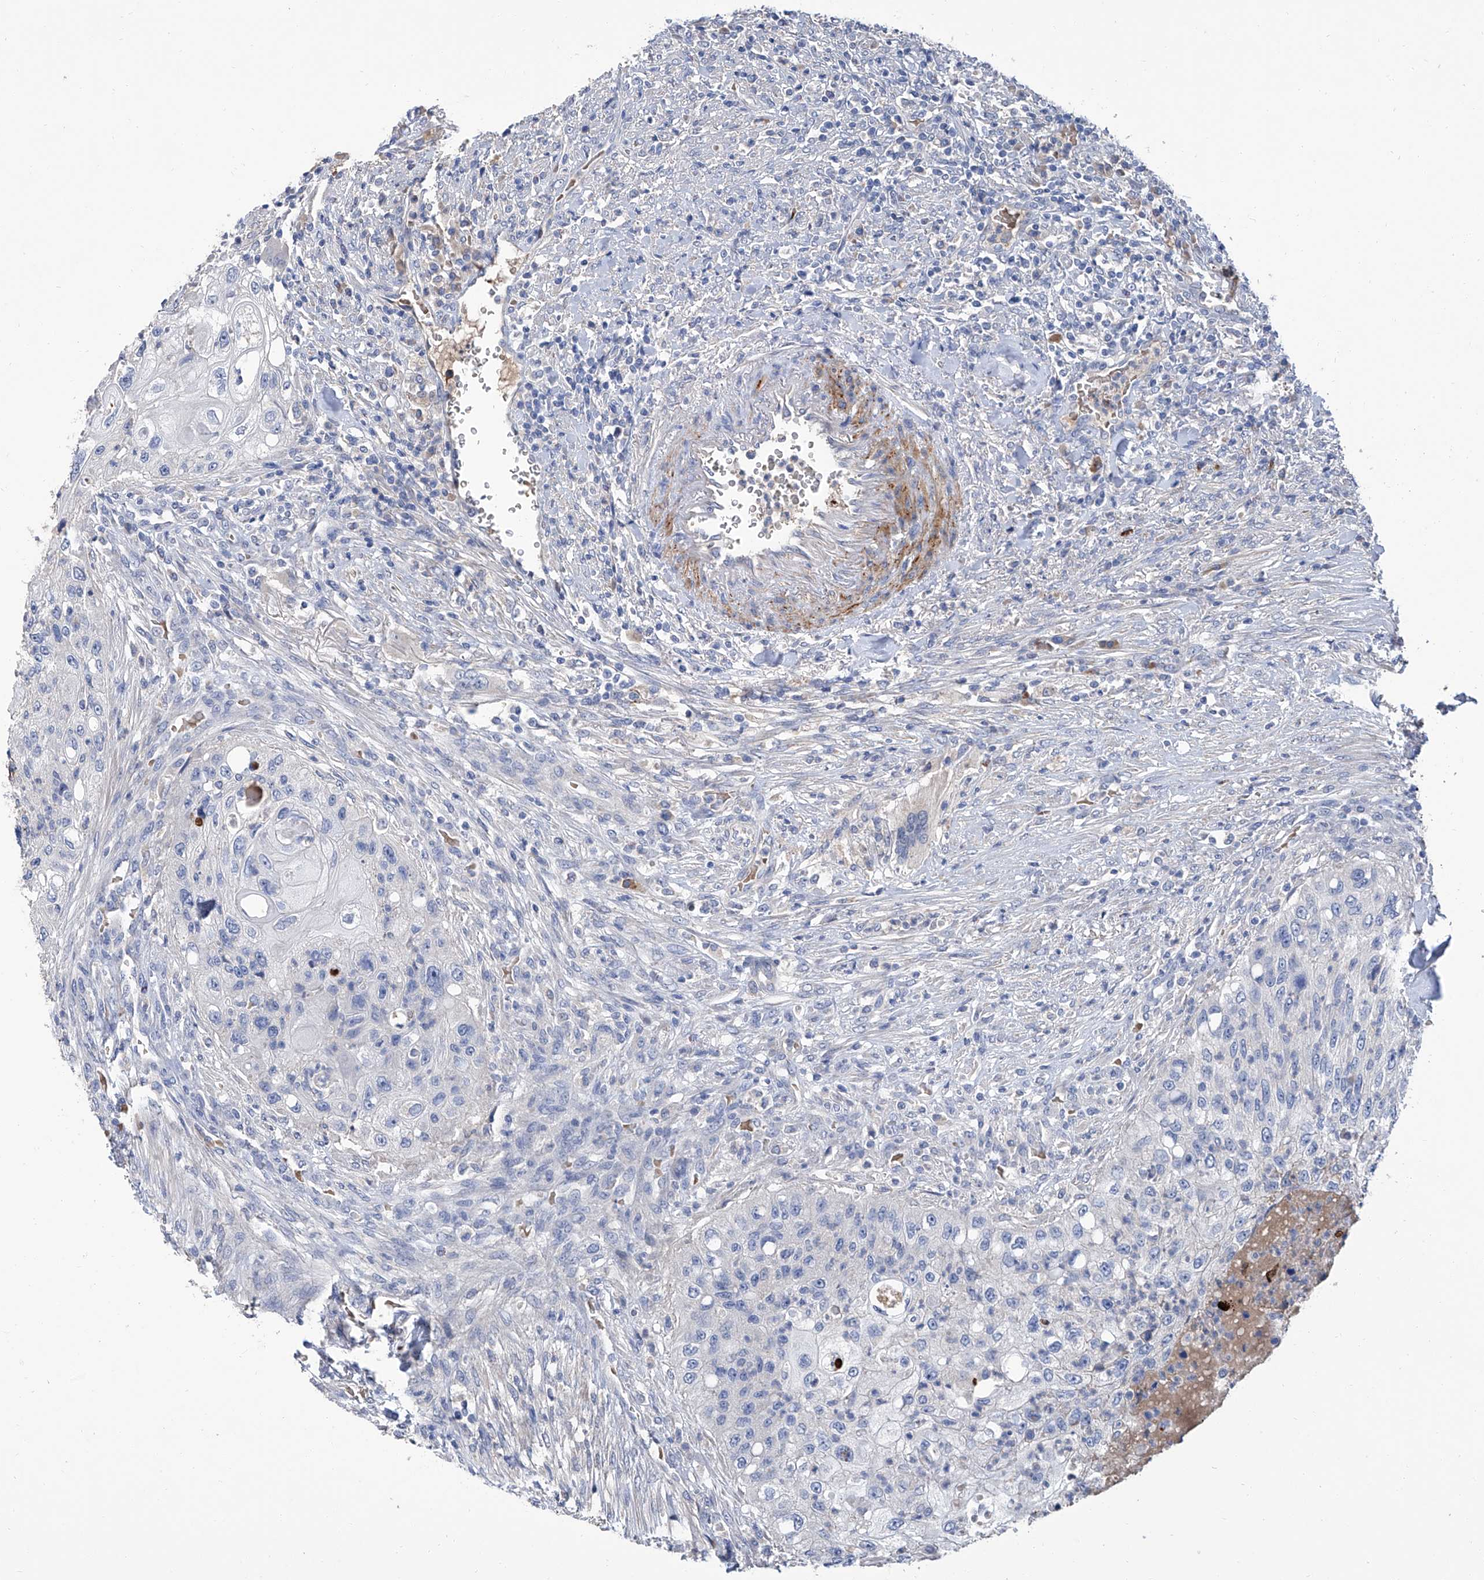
{"staining": {"intensity": "negative", "quantity": "none", "location": "none"}, "tissue": "urothelial cancer", "cell_type": "Tumor cells", "image_type": "cancer", "snomed": [{"axis": "morphology", "description": "Urothelial carcinoma, High grade"}, {"axis": "topography", "description": "Urinary bladder"}], "caption": "High power microscopy image of an IHC image of urothelial cancer, revealing no significant expression in tumor cells.", "gene": "GPT", "patient": {"sex": "female", "age": 60}}